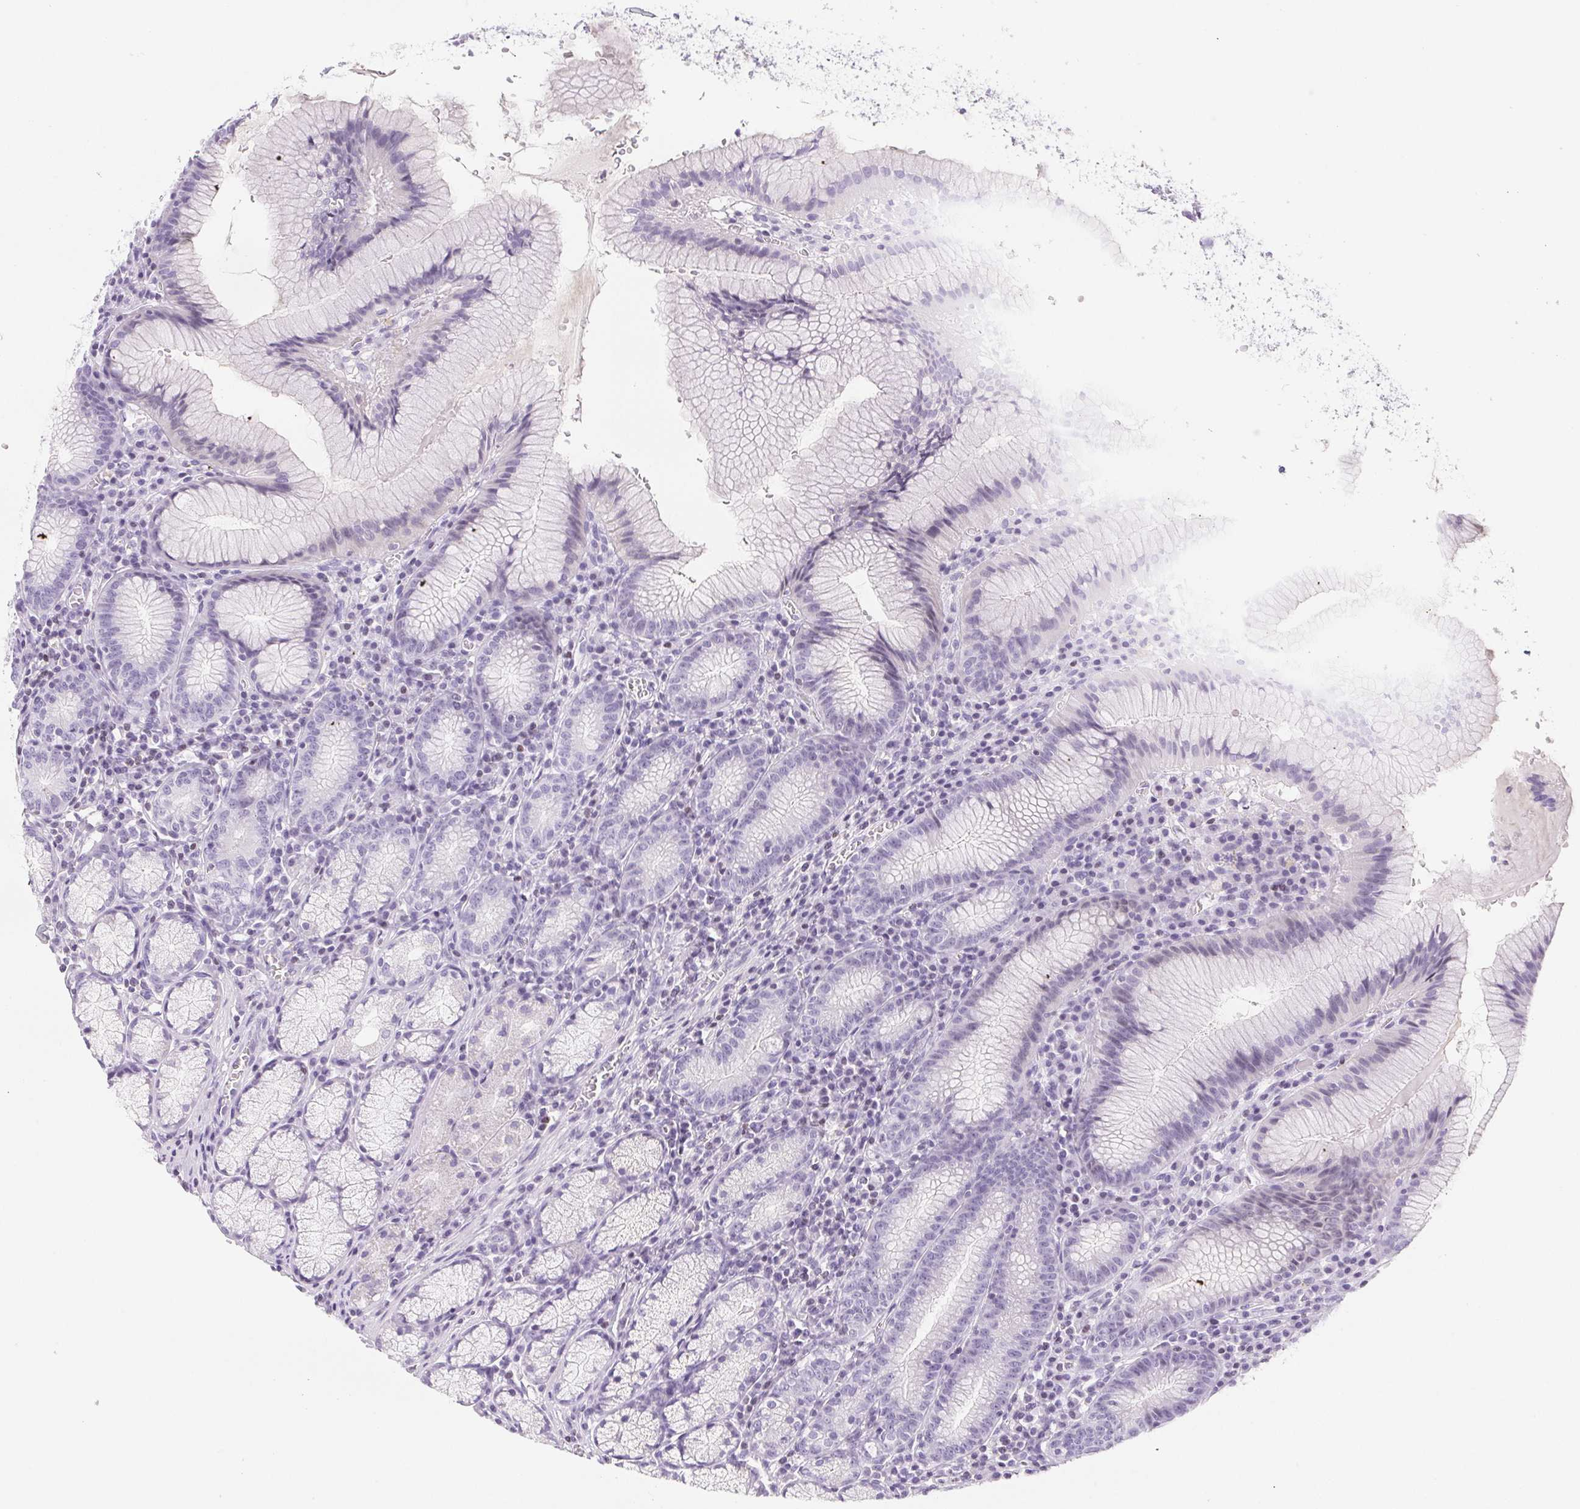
{"staining": {"intensity": "negative", "quantity": "none", "location": "none"}, "tissue": "stomach", "cell_type": "Glandular cells", "image_type": "normal", "snomed": [{"axis": "morphology", "description": "Normal tissue, NOS"}, {"axis": "topography", "description": "Stomach"}], "caption": "The IHC histopathology image has no significant expression in glandular cells of stomach. (Stains: DAB (3,3'-diaminobenzidine) IHC with hematoxylin counter stain, Microscopy: brightfield microscopy at high magnification).", "gene": "BEND2", "patient": {"sex": "male", "age": 55}}